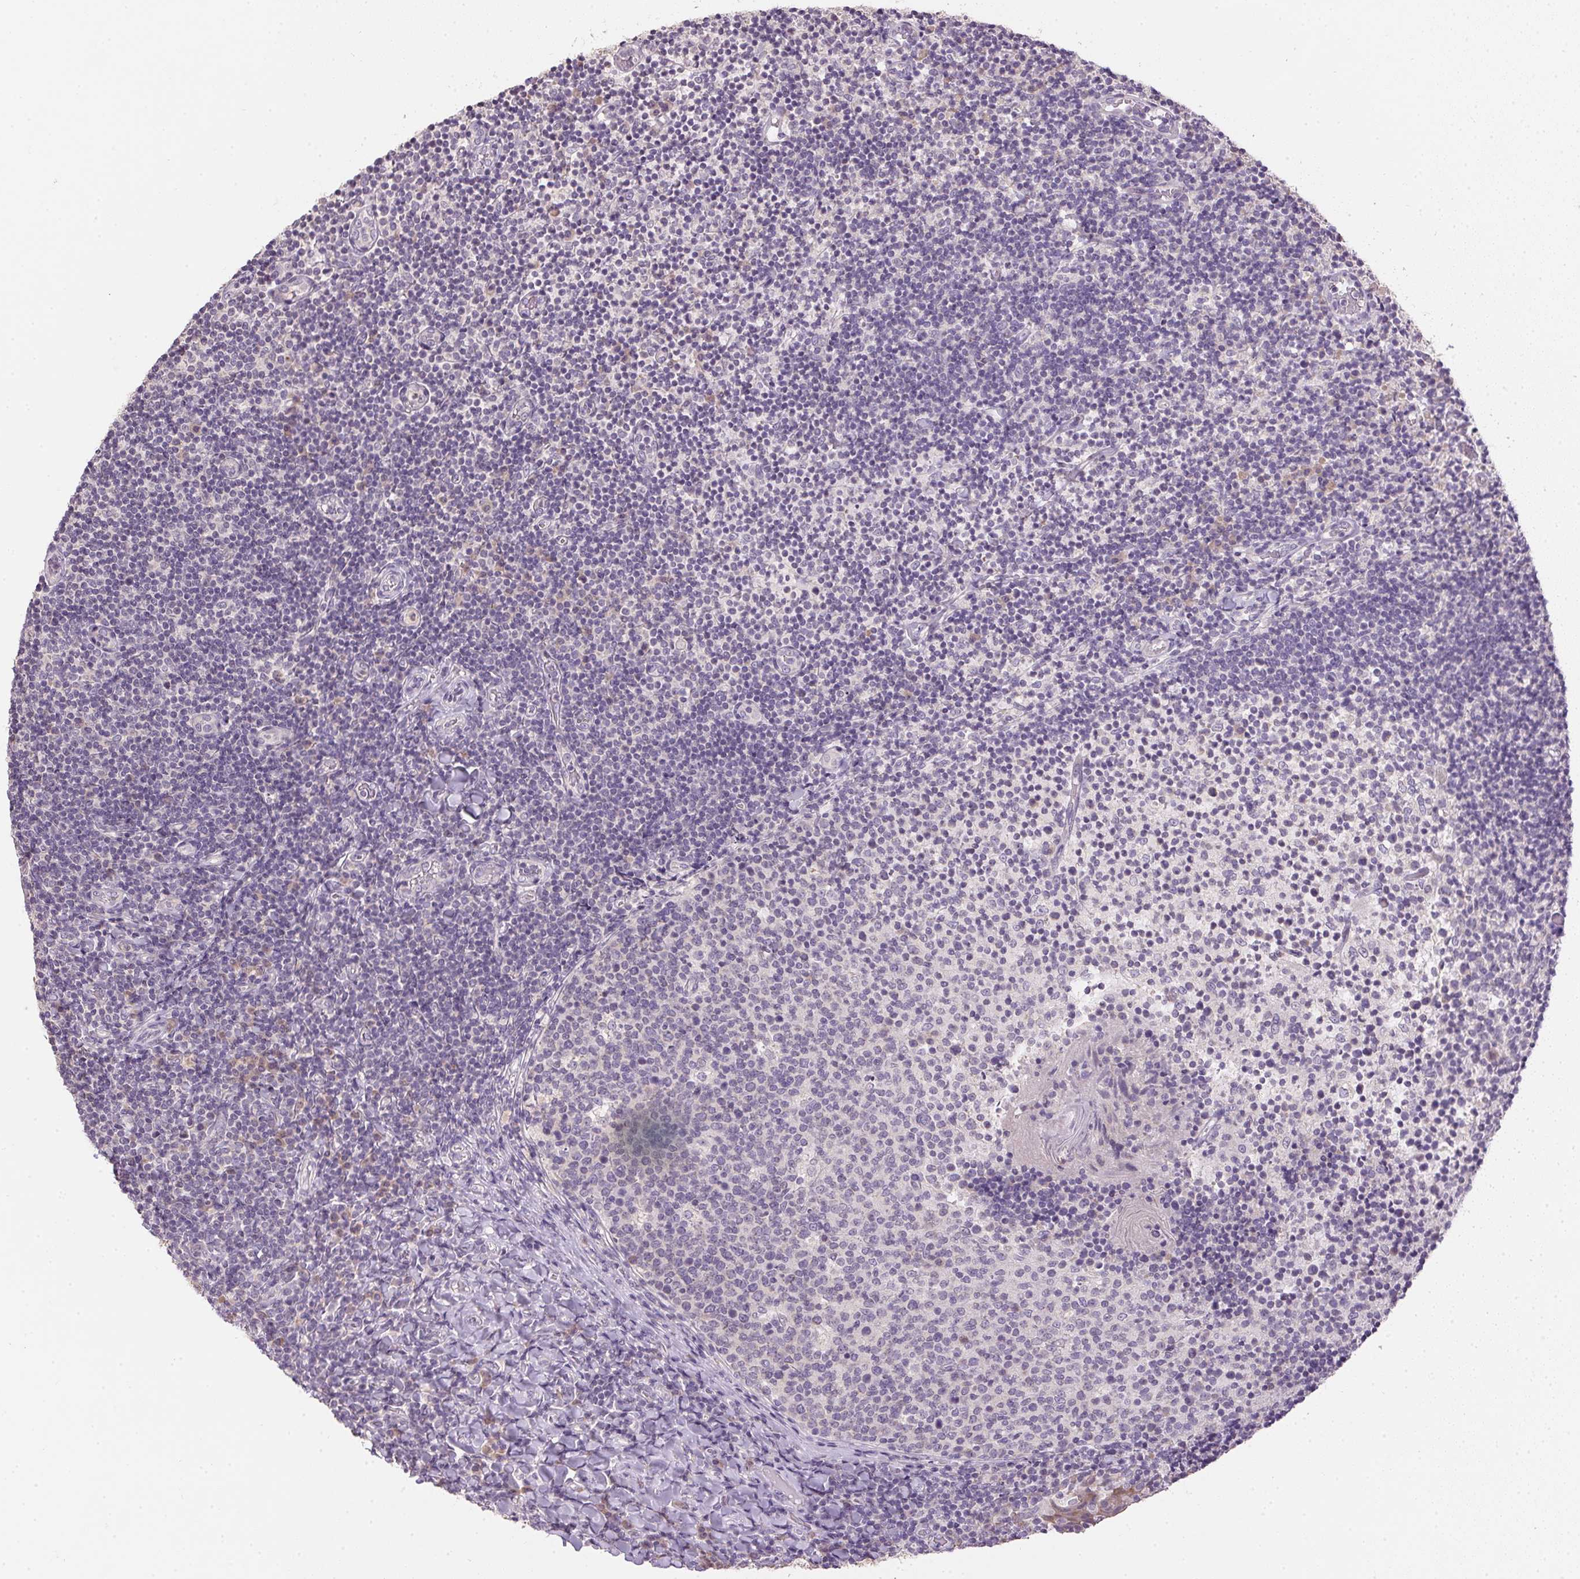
{"staining": {"intensity": "negative", "quantity": "none", "location": "none"}, "tissue": "tonsil", "cell_type": "Germinal center cells", "image_type": "normal", "snomed": [{"axis": "morphology", "description": "Normal tissue, NOS"}, {"axis": "topography", "description": "Tonsil"}], "caption": "This is an immunohistochemistry image of normal tonsil. There is no staining in germinal center cells.", "gene": "SPACA9", "patient": {"sex": "female", "age": 10}}